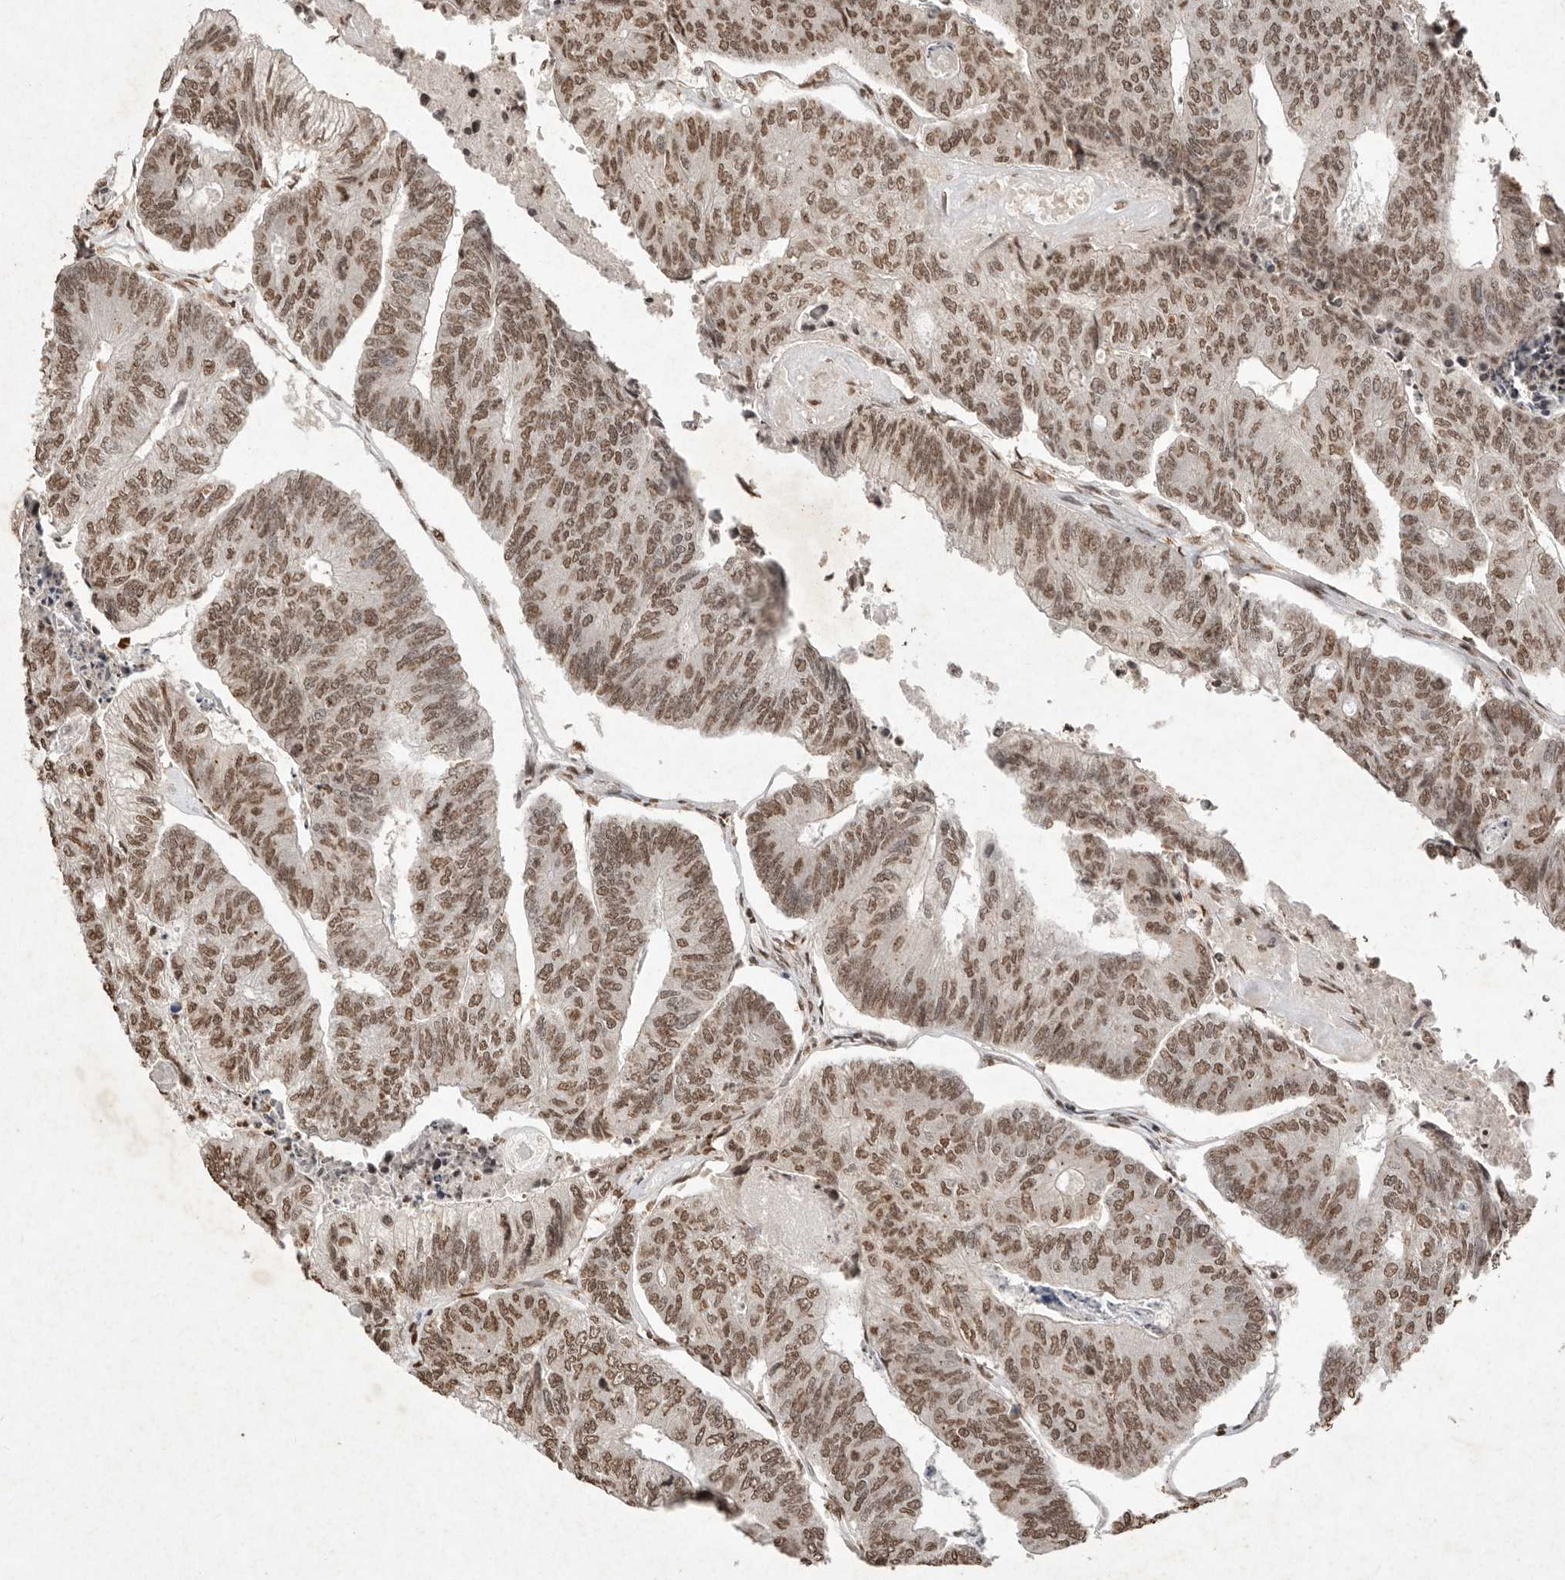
{"staining": {"intensity": "moderate", "quantity": ">75%", "location": "nuclear"}, "tissue": "colorectal cancer", "cell_type": "Tumor cells", "image_type": "cancer", "snomed": [{"axis": "morphology", "description": "Adenocarcinoma, NOS"}, {"axis": "topography", "description": "Colon"}], "caption": "Colorectal cancer (adenocarcinoma) was stained to show a protein in brown. There is medium levels of moderate nuclear expression in approximately >75% of tumor cells. (DAB IHC with brightfield microscopy, high magnification).", "gene": "NKX3-2", "patient": {"sex": "female", "age": 67}}